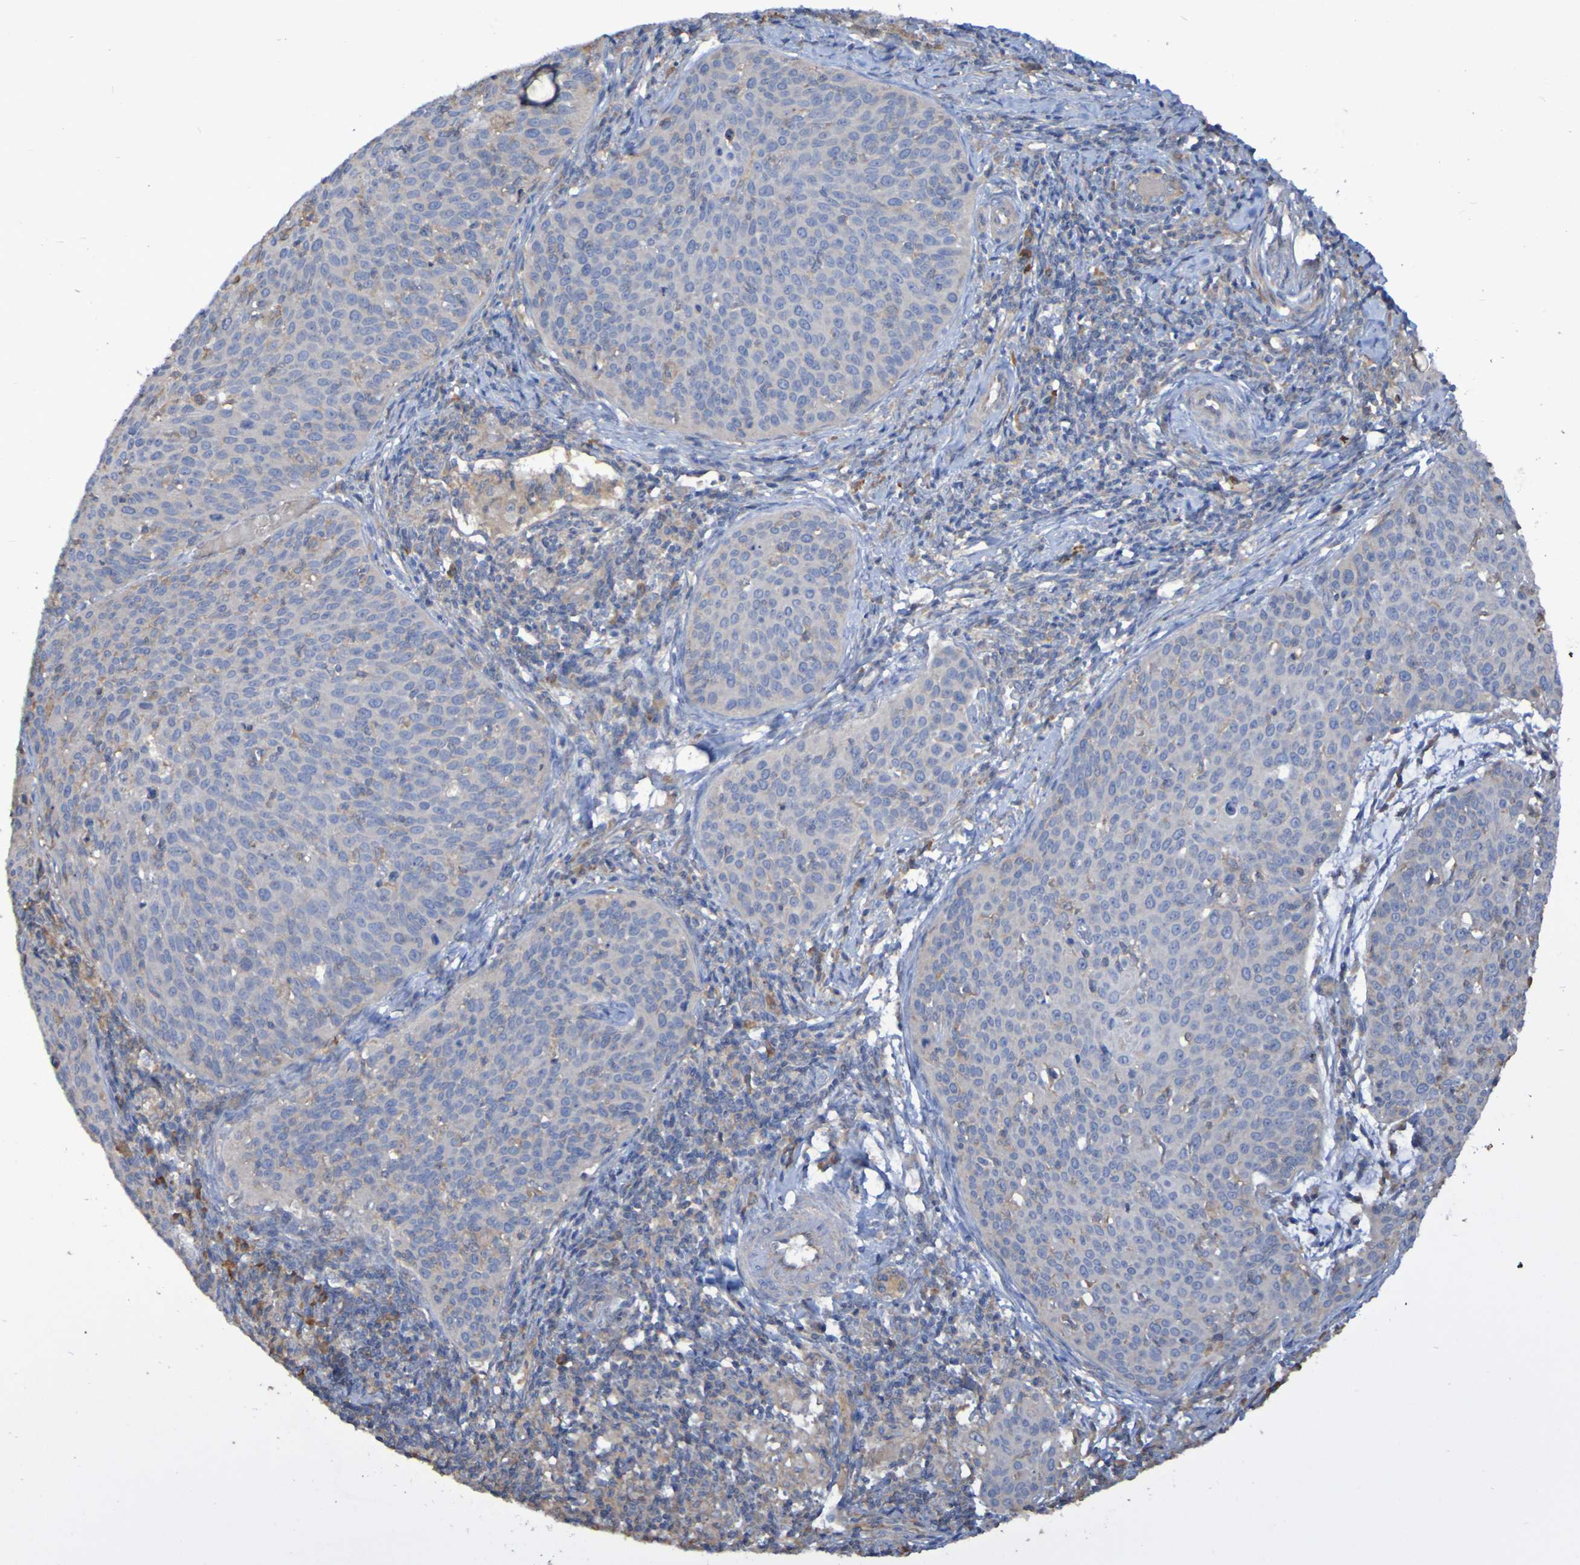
{"staining": {"intensity": "weak", "quantity": "<25%", "location": "cytoplasmic/membranous"}, "tissue": "cervical cancer", "cell_type": "Tumor cells", "image_type": "cancer", "snomed": [{"axis": "morphology", "description": "Squamous cell carcinoma, NOS"}, {"axis": "topography", "description": "Cervix"}], "caption": "High power microscopy micrograph of an IHC photomicrograph of cervical cancer (squamous cell carcinoma), revealing no significant expression in tumor cells.", "gene": "SYNJ1", "patient": {"sex": "female", "age": 38}}